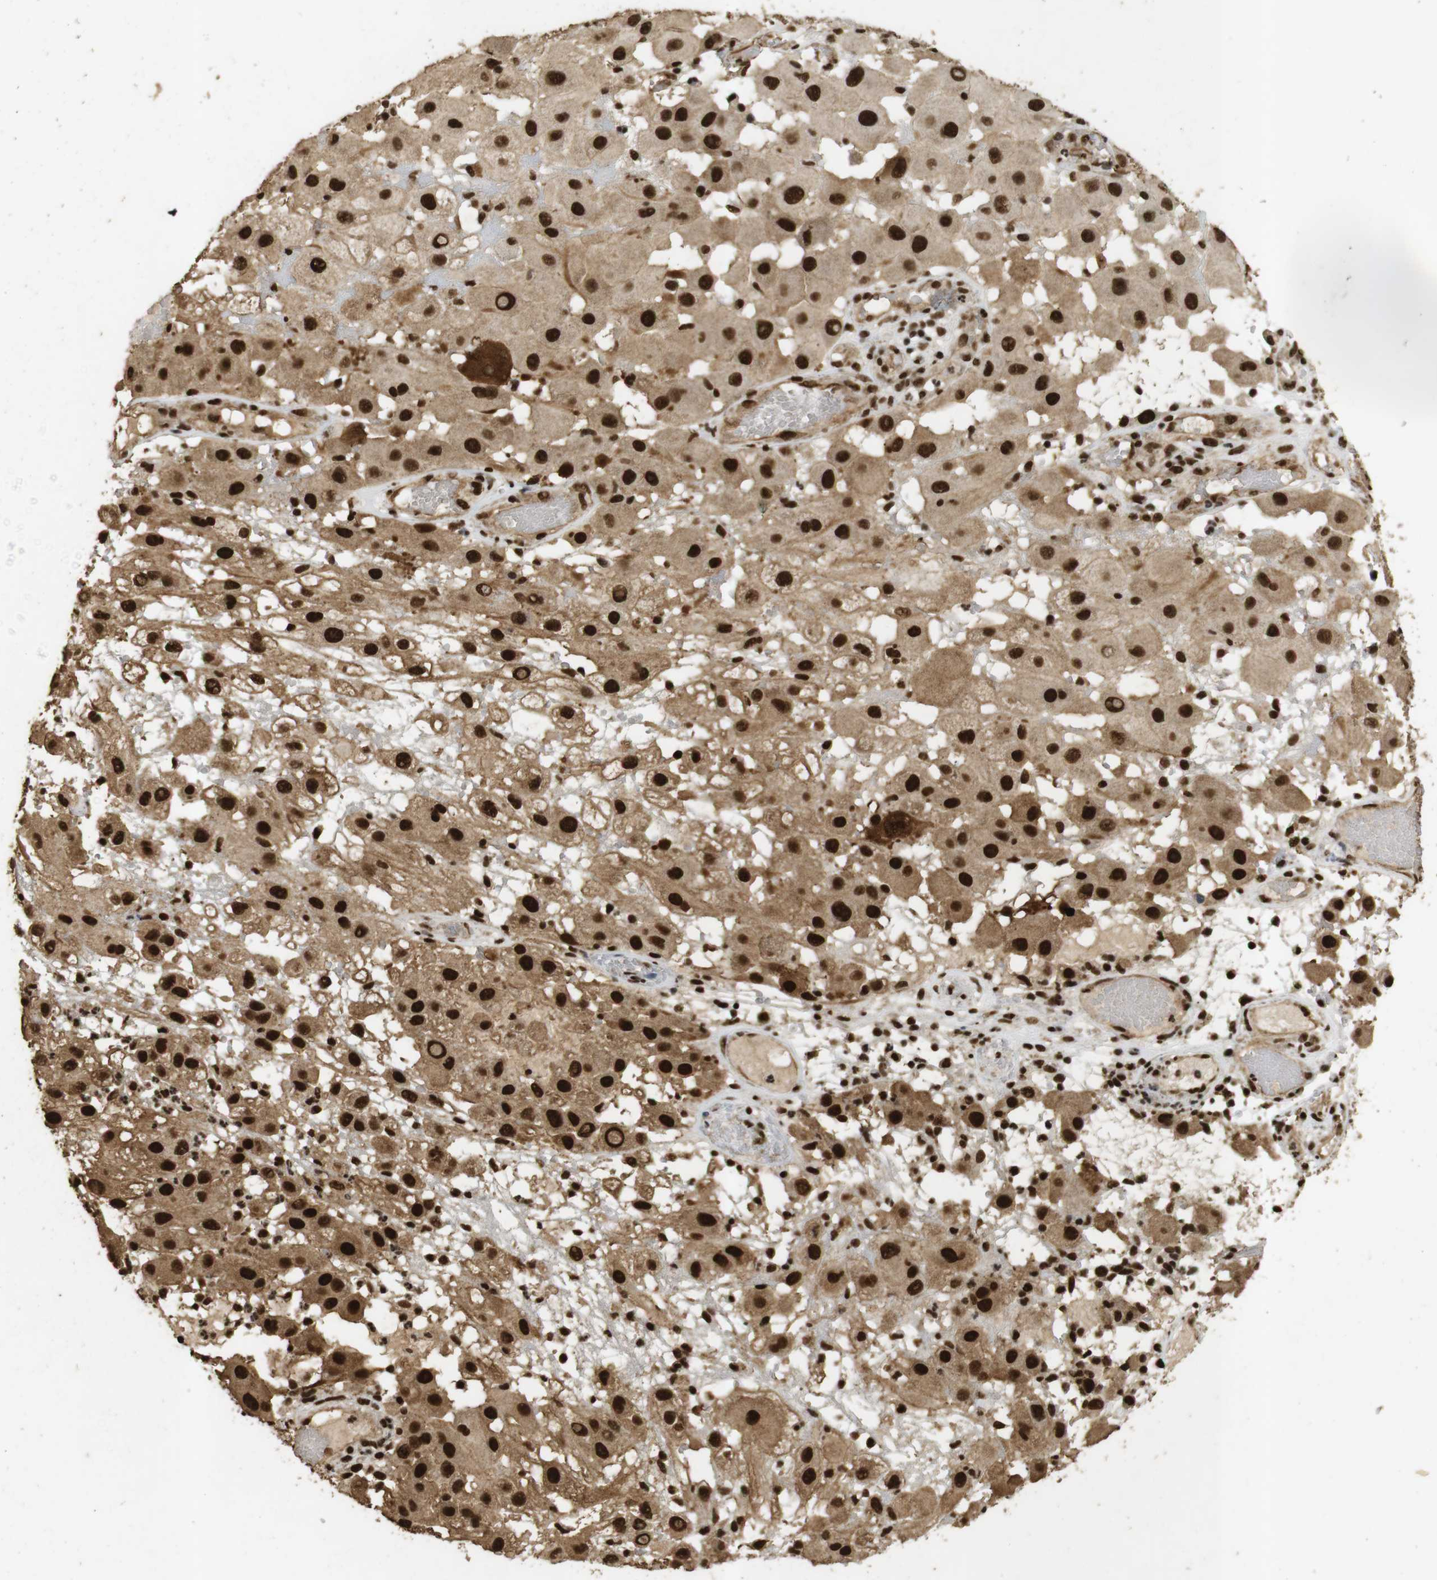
{"staining": {"intensity": "strong", "quantity": ">75%", "location": "cytoplasmic/membranous,nuclear"}, "tissue": "melanoma", "cell_type": "Tumor cells", "image_type": "cancer", "snomed": [{"axis": "morphology", "description": "Malignant melanoma, NOS"}, {"axis": "topography", "description": "Skin"}], "caption": "Immunohistochemical staining of human melanoma reveals strong cytoplasmic/membranous and nuclear protein positivity in approximately >75% of tumor cells. Ihc stains the protein of interest in brown and the nuclei are stained blue.", "gene": "GATA4", "patient": {"sex": "female", "age": 81}}